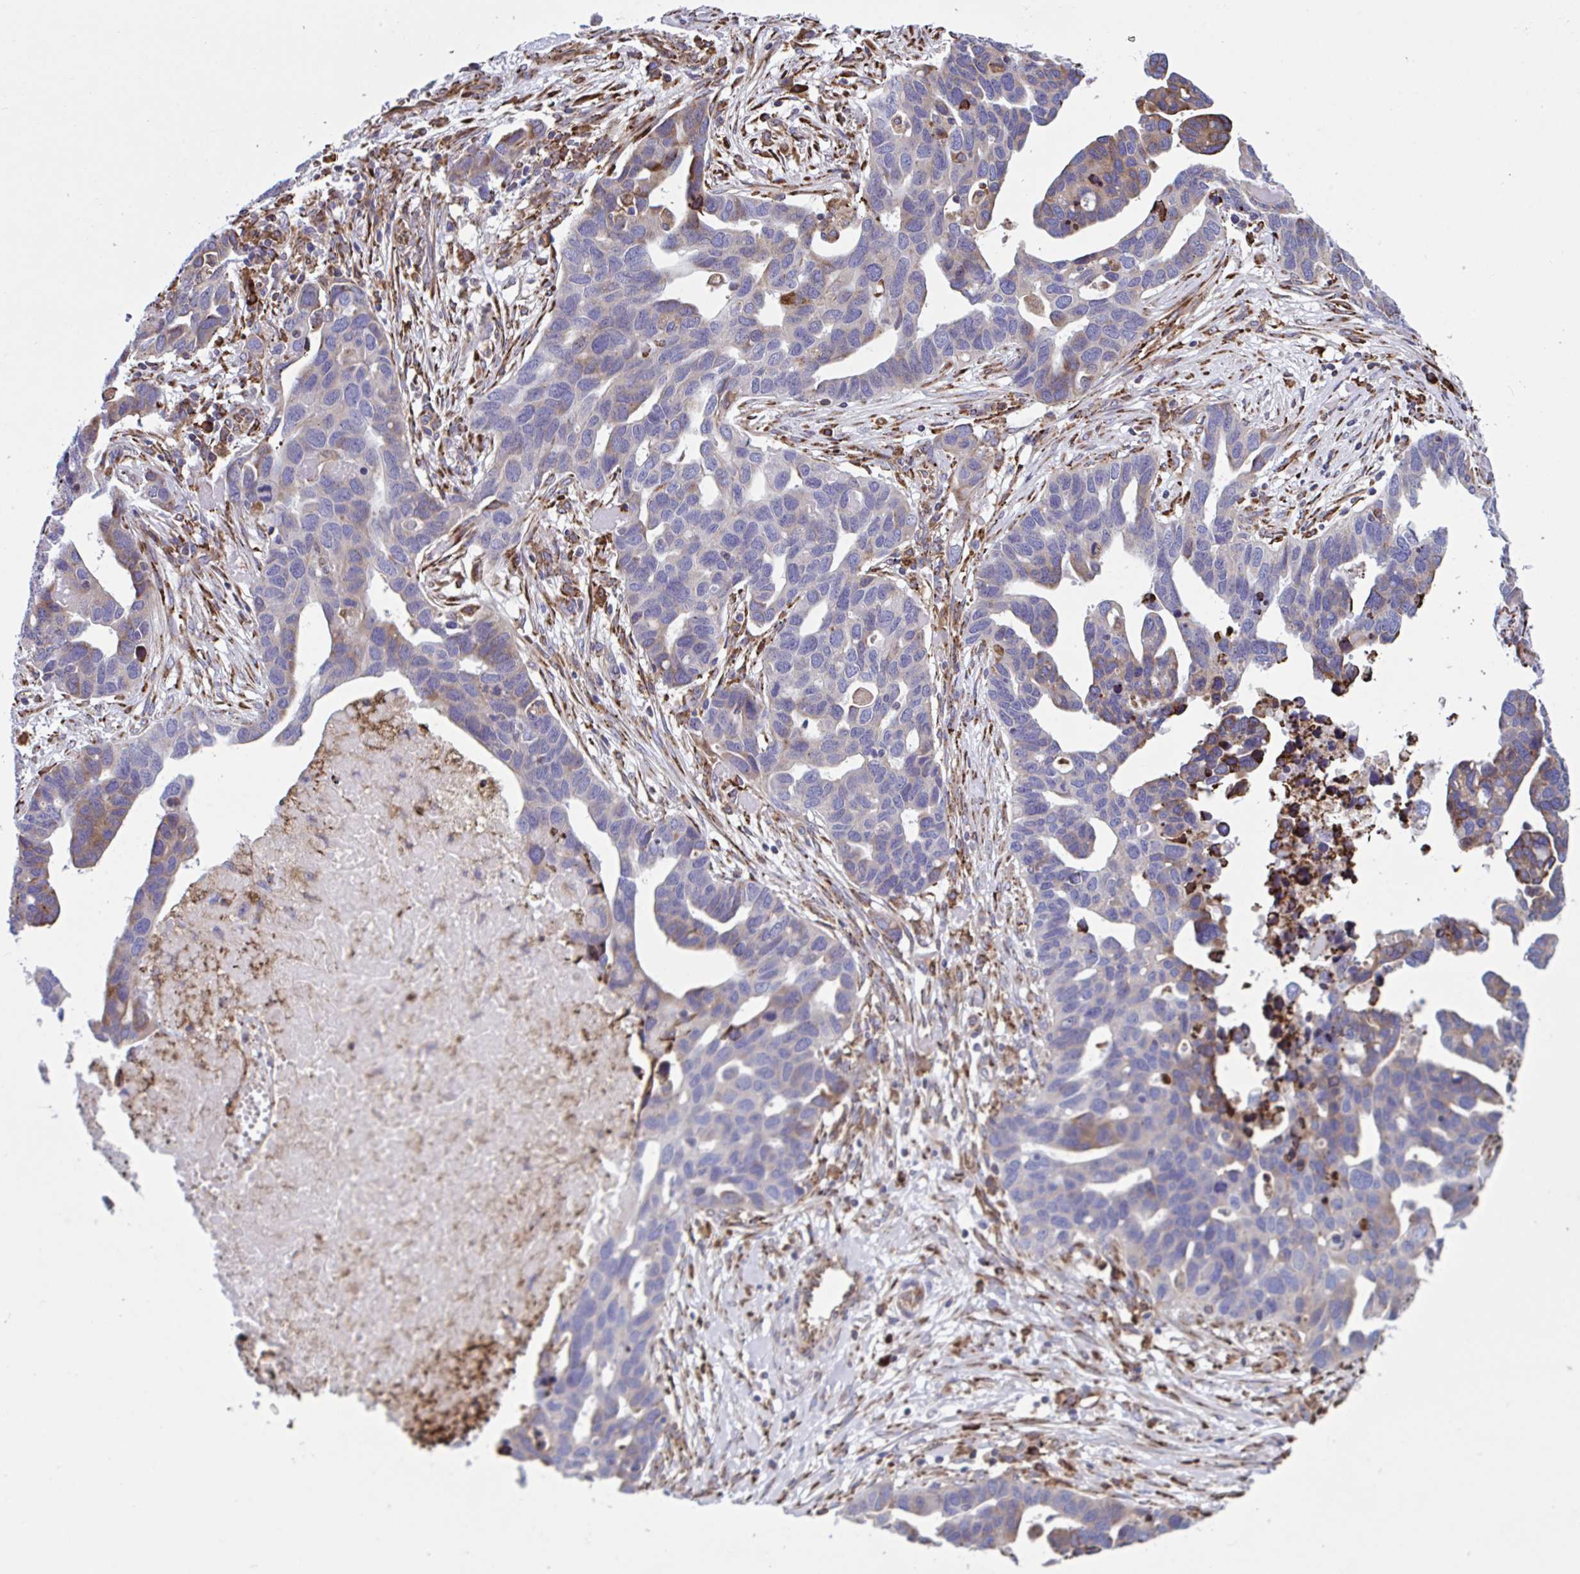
{"staining": {"intensity": "moderate", "quantity": "<25%", "location": "cytoplasmic/membranous"}, "tissue": "ovarian cancer", "cell_type": "Tumor cells", "image_type": "cancer", "snomed": [{"axis": "morphology", "description": "Cystadenocarcinoma, serous, NOS"}, {"axis": "topography", "description": "Ovary"}], "caption": "Ovarian serous cystadenocarcinoma stained with a brown dye shows moderate cytoplasmic/membranous positive expression in approximately <25% of tumor cells.", "gene": "PEAK3", "patient": {"sex": "female", "age": 54}}